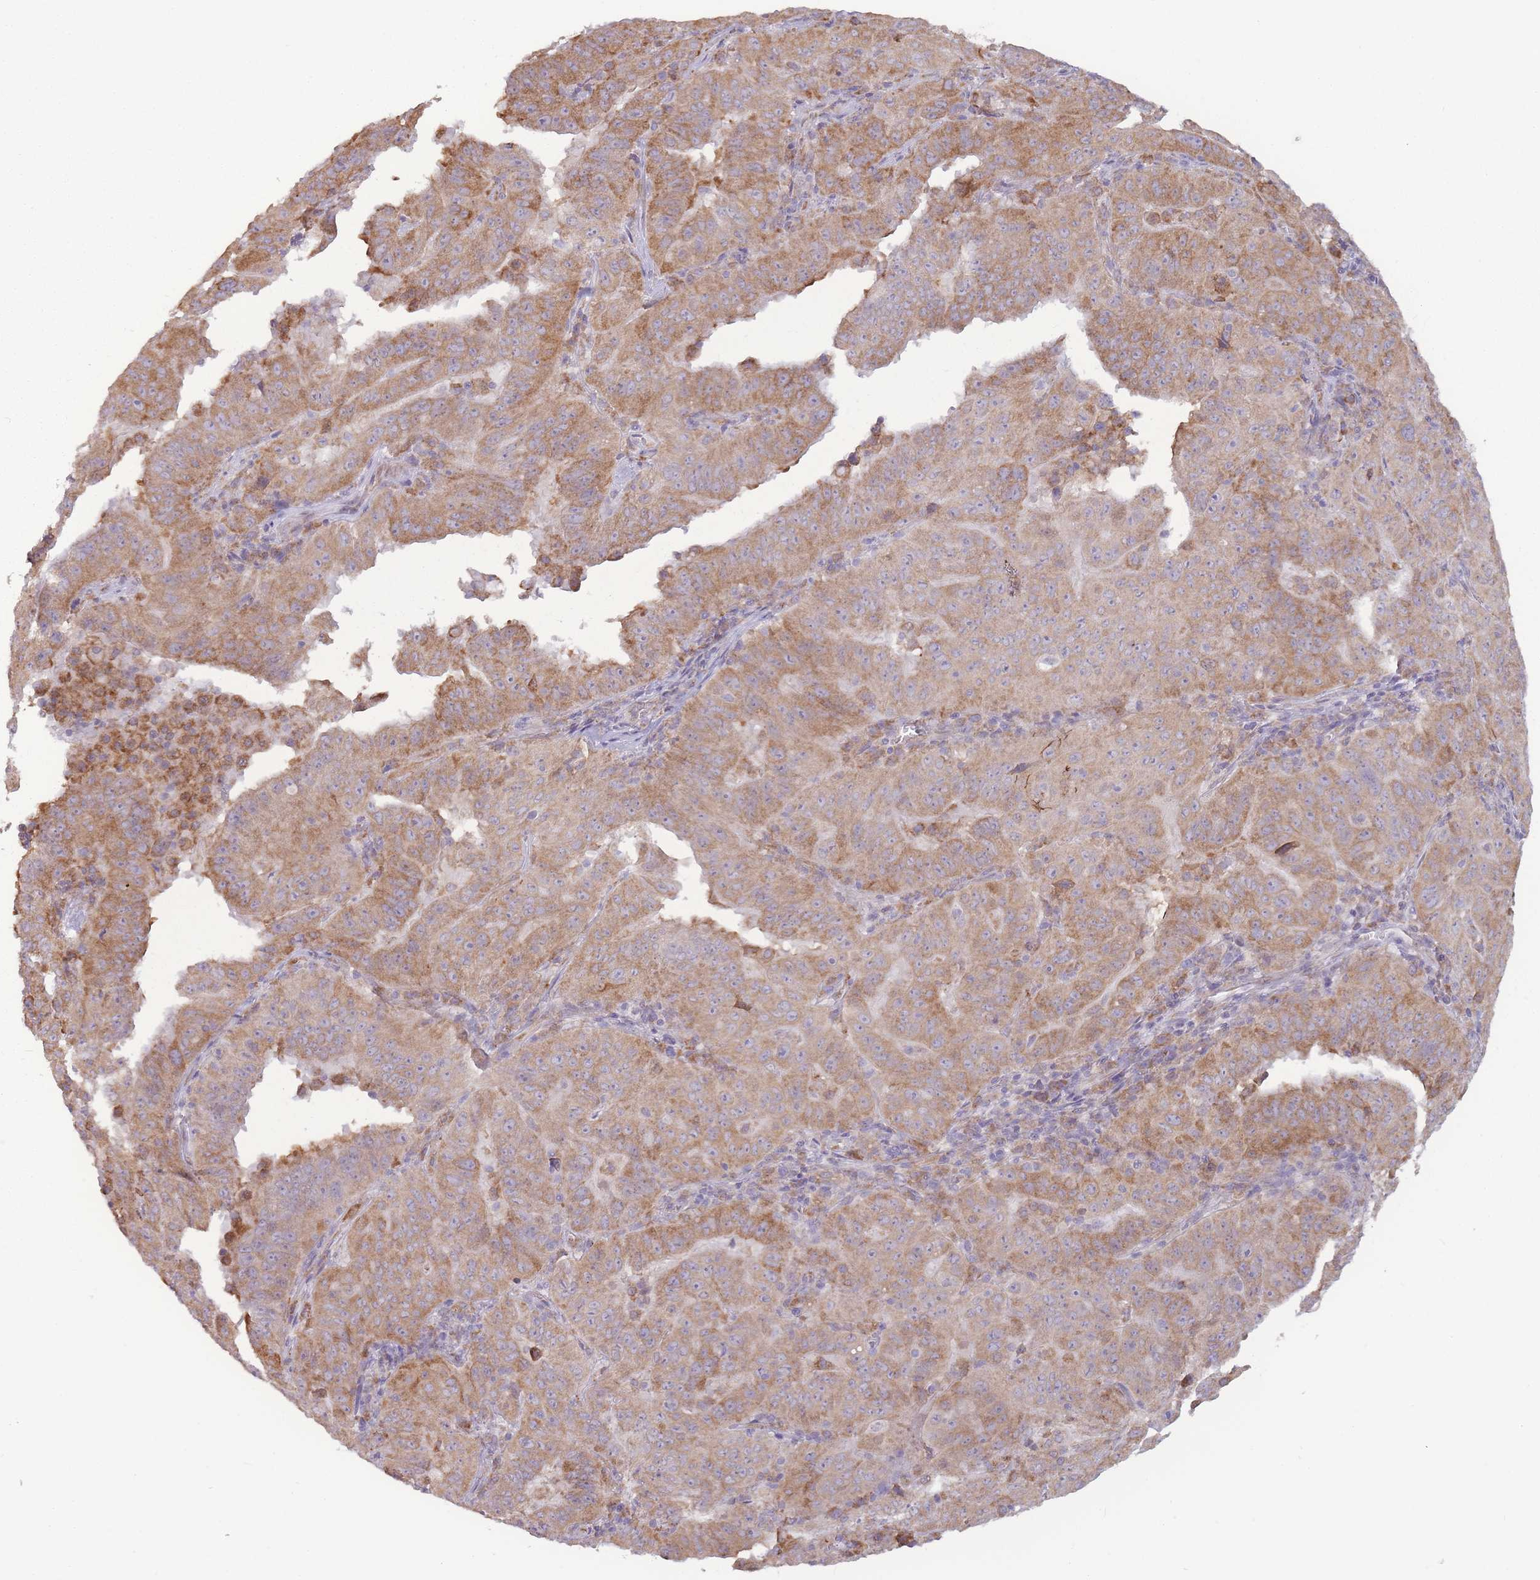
{"staining": {"intensity": "moderate", "quantity": ">75%", "location": "cytoplasmic/membranous"}, "tissue": "pancreatic cancer", "cell_type": "Tumor cells", "image_type": "cancer", "snomed": [{"axis": "morphology", "description": "Adenocarcinoma, NOS"}, {"axis": "topography", "description": "Pancreas"}], "caption": "Adenocarcinoma (pancreatic) stained with a protein marker shows moderate staining in tumor cells.", "gene": "TRAPPC5", "patient": {"sex": "male", "age": 63}}